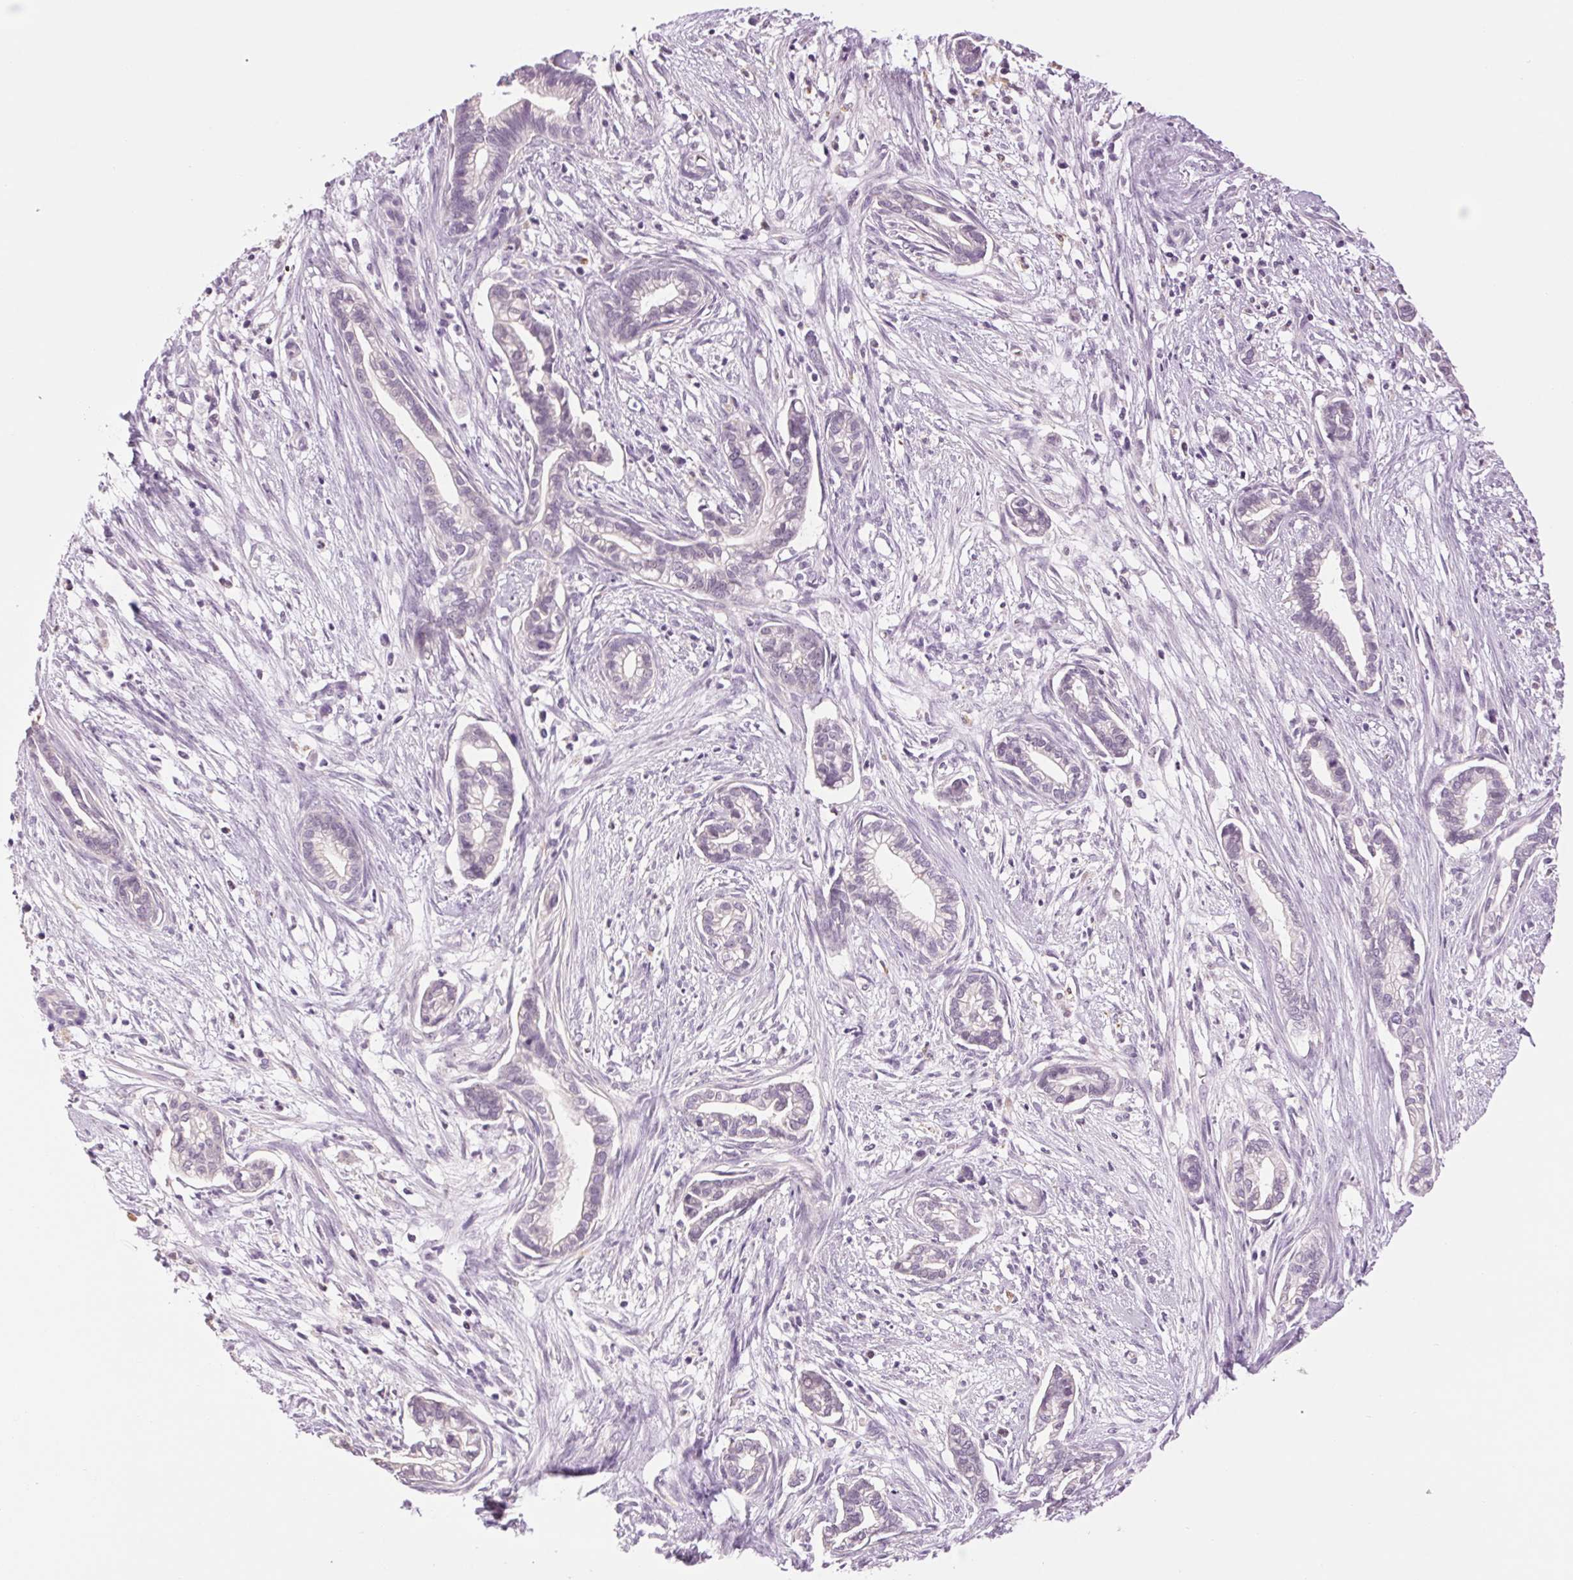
{"staining": {"intensity": "negative", "quantity": "none", "location": "none"}, "tissue": "cervical cancer", "cell_type": "Tumor cells", "image_type": "cancer", "snomed": [{"axis": "morphology", "description": "Adenocarcinoma, NOS"}, {"axis": "topography", "description": "Cervix"}], "caption": "A high-resolution image shows immunohistochemistry (IHC) staining of cervical cancer, which demonstrates no significant expression in tumor cells.", "gene": "MPO", "patient": {"sex": "female", "age": 62}}